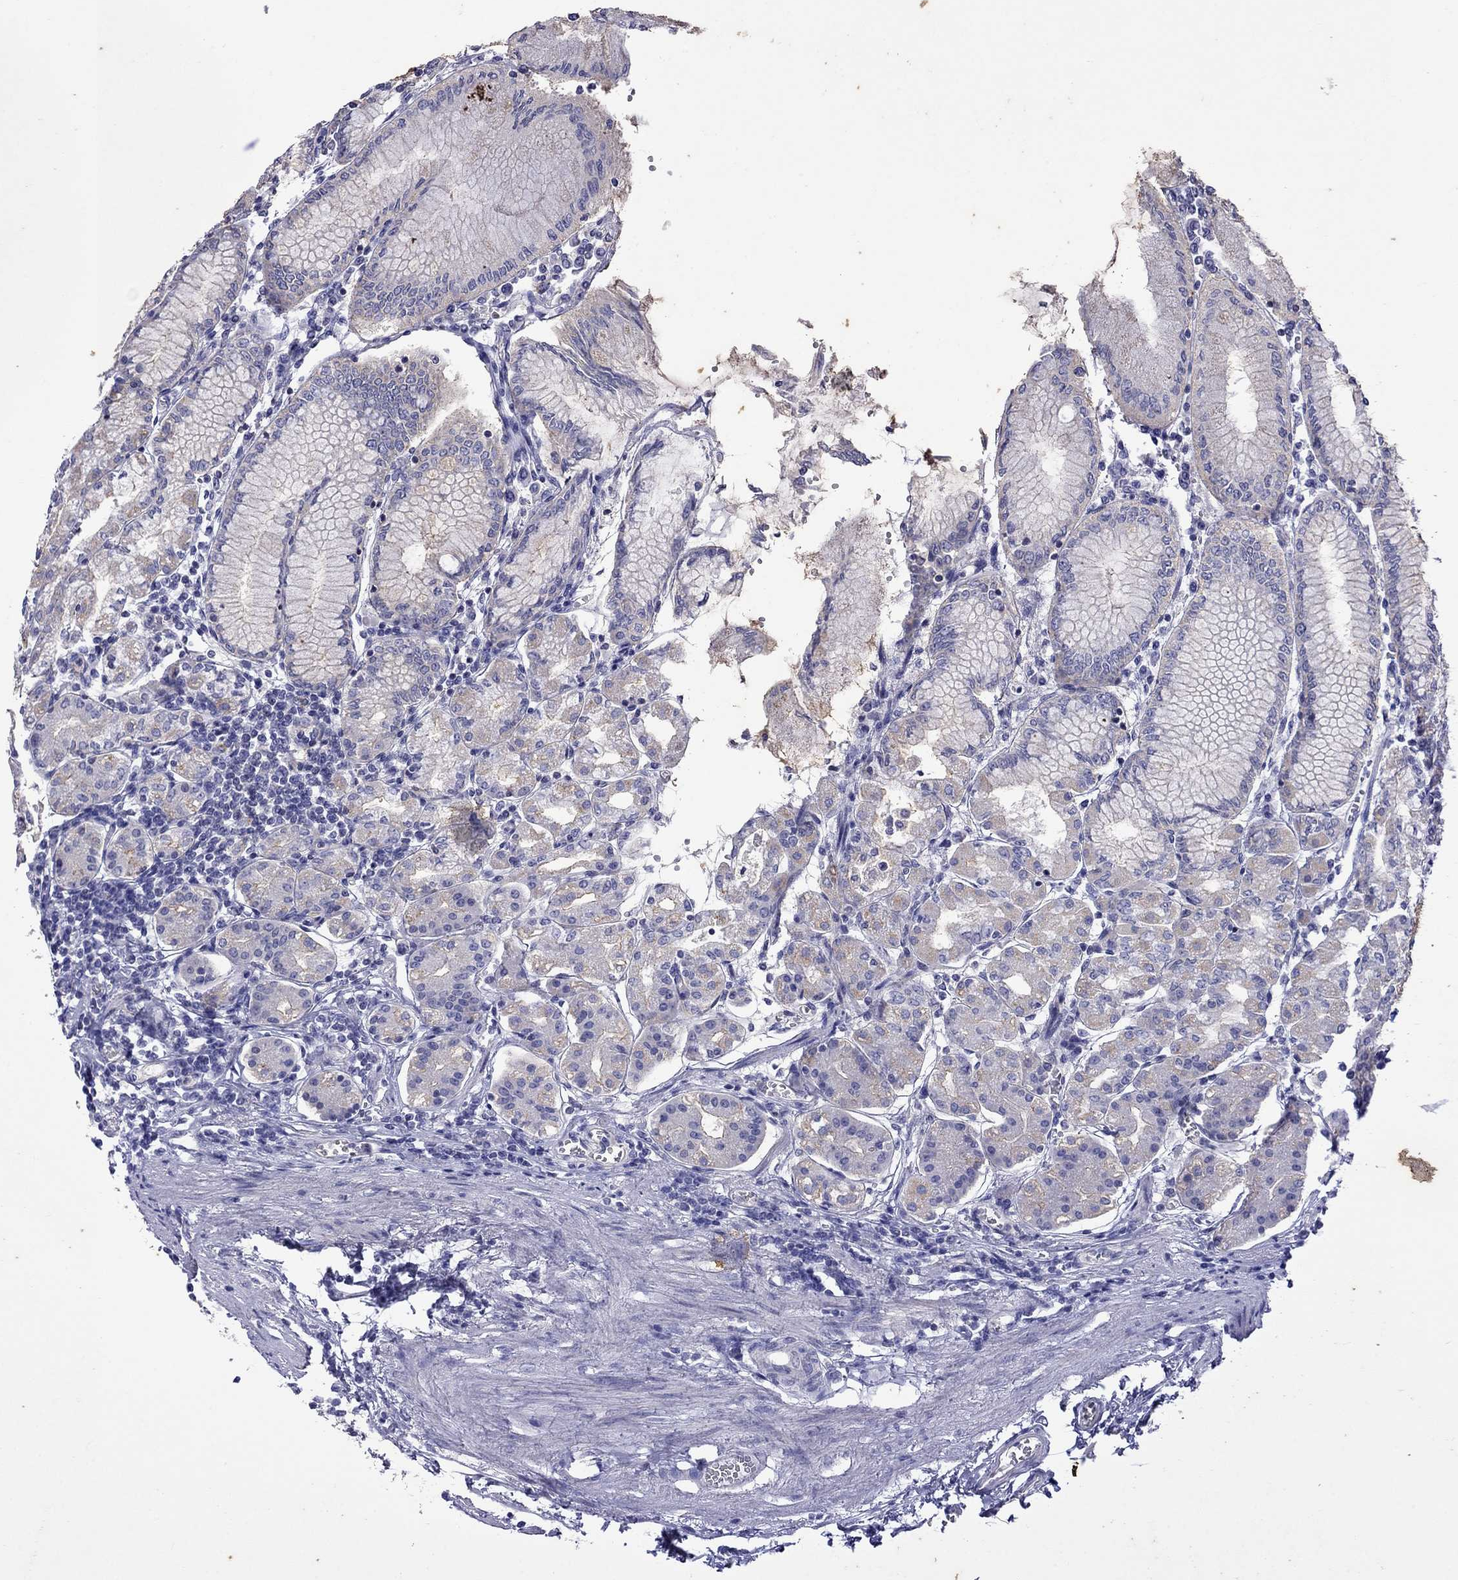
{"staining": {"intensity": "weak", "quantity": "<25%", "location": "cytoplasmic/membranous"}, "tissue": "stomach", "cell_type": "Glandular cells", "image_type": "normal", "snomed": [{"axis": "morphology", "description": "Normal tissue, NOS"}, {"axis": "topography", "description": "Skeletal muscle"}, {"axis": "topography", "description": "Stomach"}], "caption": "Immunohistochemistry image of normal stomach stained for a protein (brown), which shows no expression in glandular cells. (DAB immunohistochemistry (IHC) with hematoxylin counter stain).", "gene": "STAR", "patient": {"sex": "female", "age": 57}}